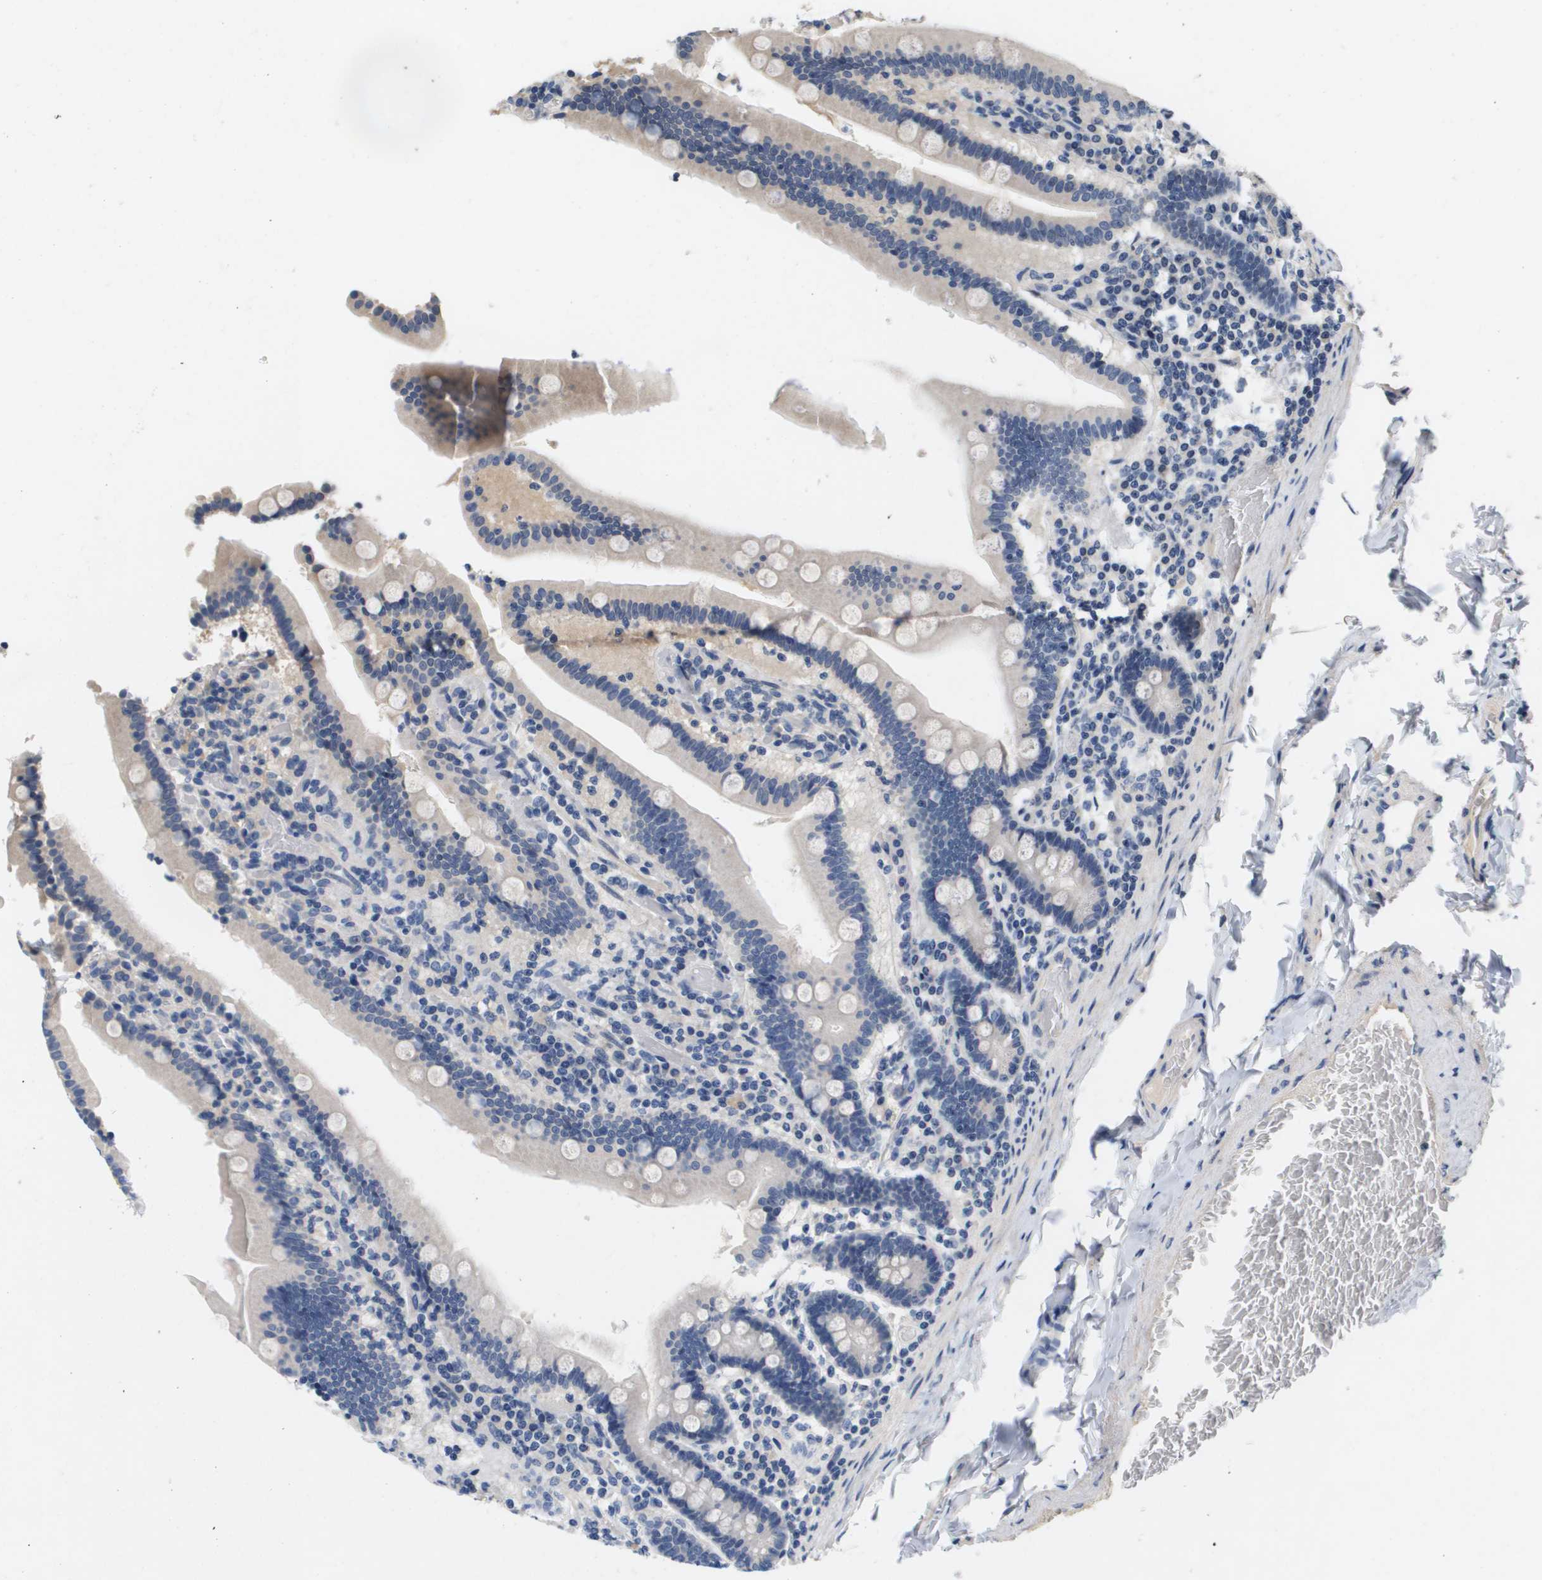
{"staining": {"intensity": "weak", "quantity": "<25%", "location": "cytoplasmic/membranous"}, "tissue": "duodenum", "cell_type": "Glandular cells", "image_type": "normal", "snomed": [{"axis": "morphology", "description": "Normal tissue, NOS"}, {"axis": "topography", "description": "Duodenum"}], "caption": "An immunohistochemistry (IHC) image of unremarkable duodenum is shown. There is no staining in glandular cells of duodenum.", "gene": "CAPN11", "patient": {"sex": "female", "age": 53}}